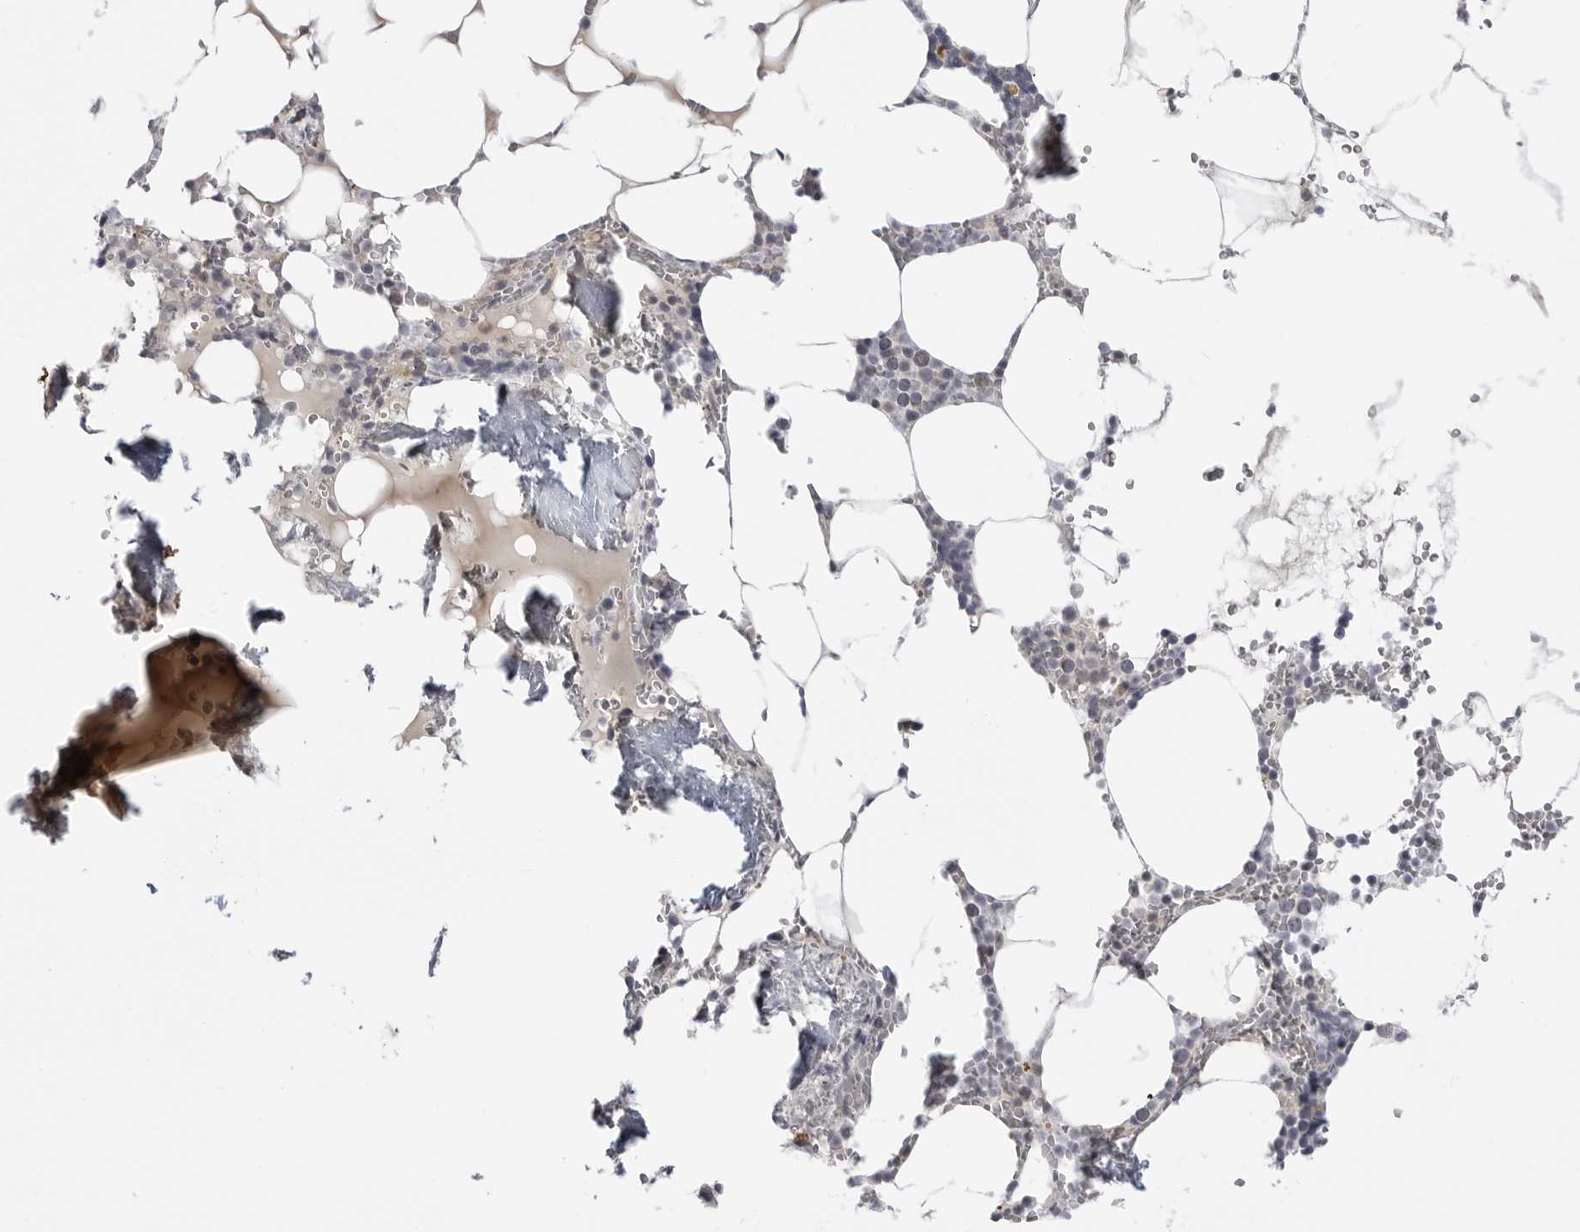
{"staining": {"intensity": "negative", "quantity": "none", "location": "none"}, "tissue": "bone marrow", "cell_type": "Hematopoietic cells", "image_type": "normal", "snomed": [{"axis": "morphology", "description": "Normal tissue, NOS"}, {"axis": "topography", "description": "Bone marrow"}], "caption": "A high-resolution histopathology image shows immunohistochemistry staining of benign bone marrow, which displays no significant expression in hematopoietic cells.", "gene": "MAP7D1", "patient": {"sex": "male", "age": 70}}